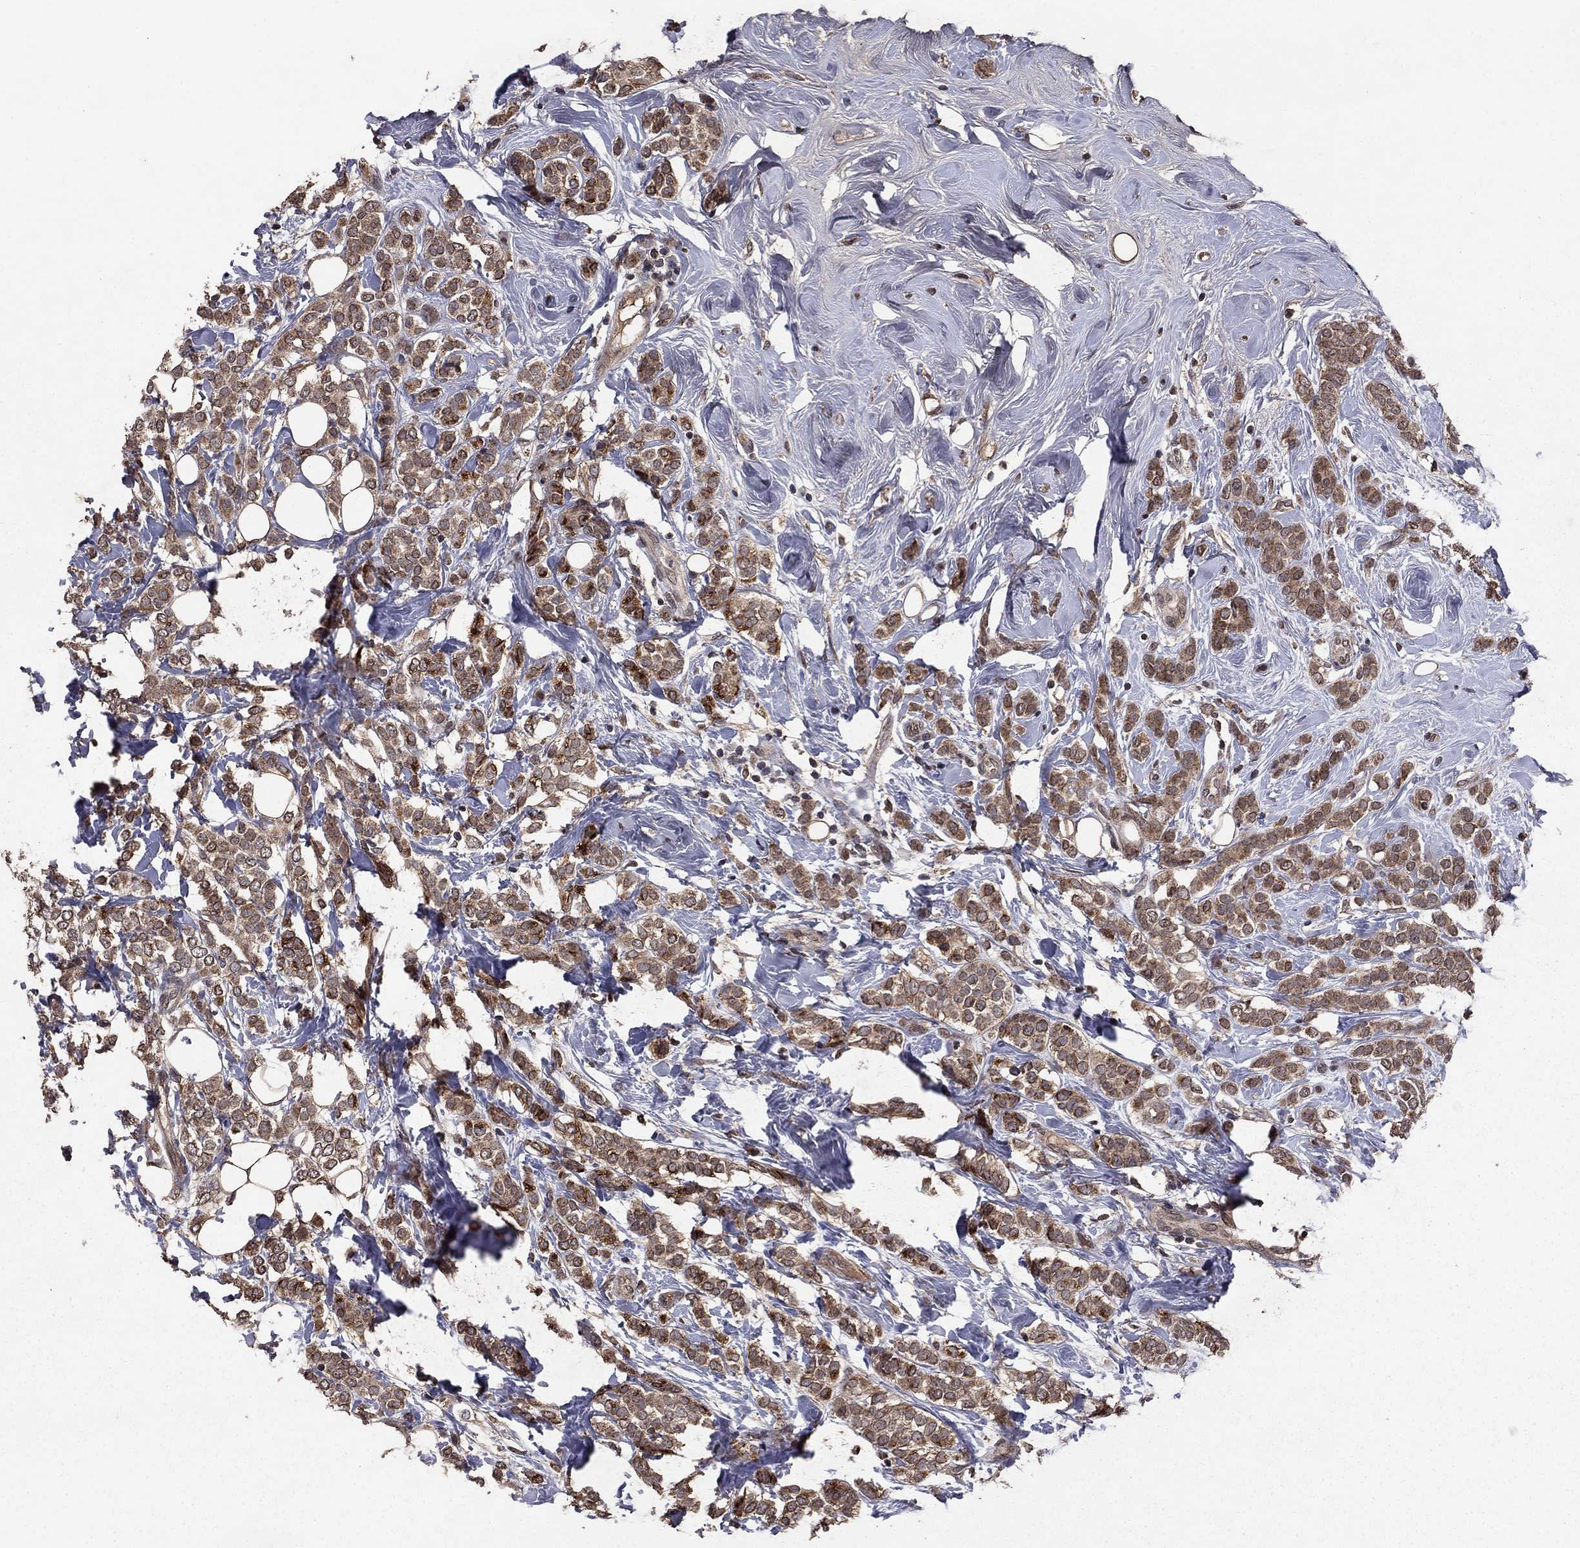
{"staining": {"intensity": "strong", "quantity": "<25%", "location": "cytoplasmic/membranous"}, "tissue": "breast cancer", "cell_type": "Tumor cells", "image_type": "cancer", "snomed": [{"axis": "morphology", "description": "Lobular carcinoma"}, {"axis": "topography", "description": "Breast"}], "caption": "A high-resolution micrograph shows immunohistochemistry staining of breast cancer (lobular carcinoma), which reveals strong cytoplasmic/membranous positivity in about <25% of tumor cells.", "gene": "DHRS1", "patient": {"sex": "female", "age": 49}}